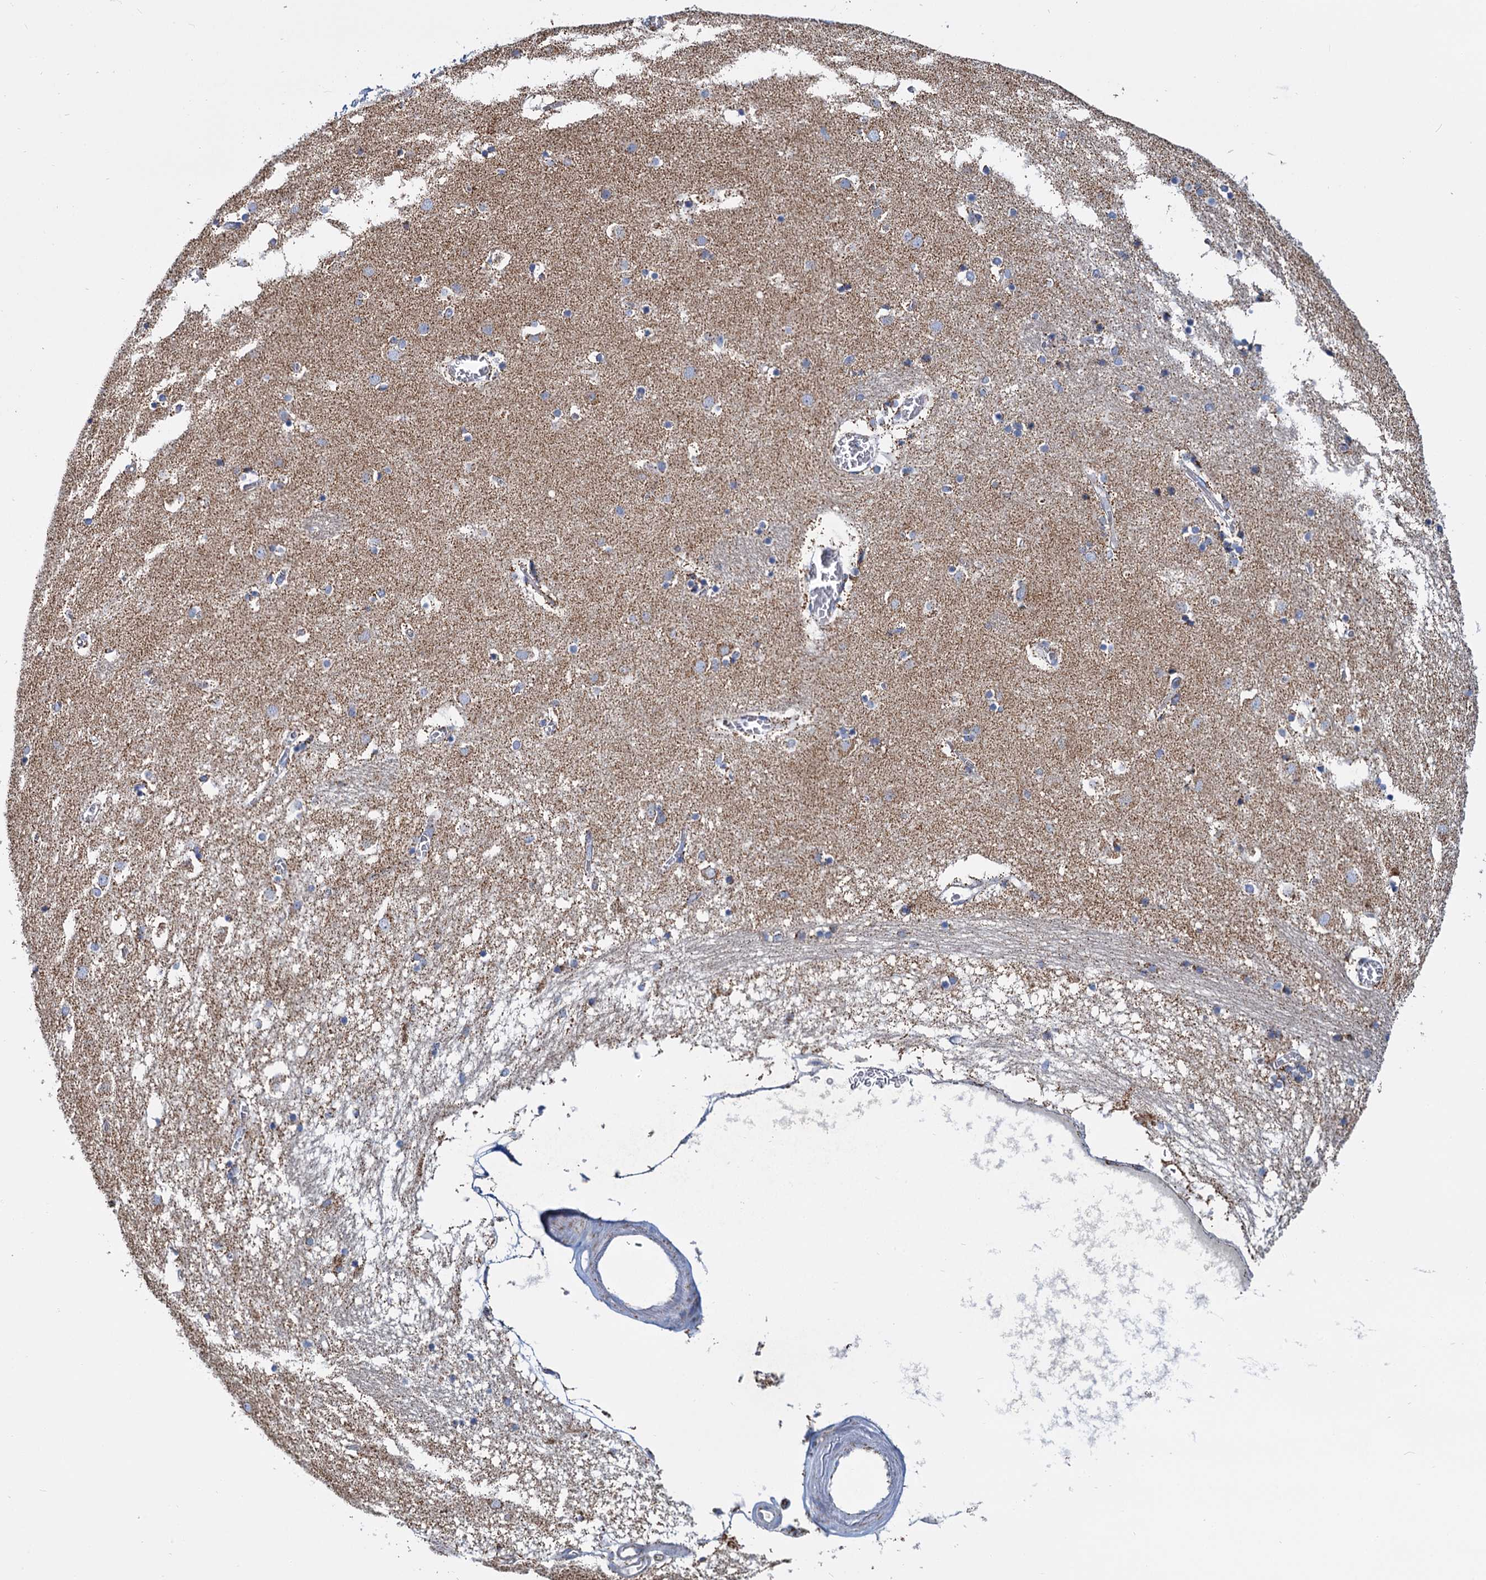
{"staining": {"intensity": "weak", "quantity": "<25%", "location": "cytoplasmic/membranous"}, "tissue": "caudate", "cell_type": "Glial cells", "image_type": "normal", "snomed": [{"axis": "morphology", "description": "Normal tissue, NOS"}, {"axis": "topography", "description": "Lateral ventricle wall"}], "caption": "A photomicrograph of human caudate is negative for staining in glial cells. (DAB (3,3'-diaminobenzidine) IHC visualized using brightfield microscopy, high magnification).", "gene": "CCP110", "patient": {"sex": "male", "age": 70}}